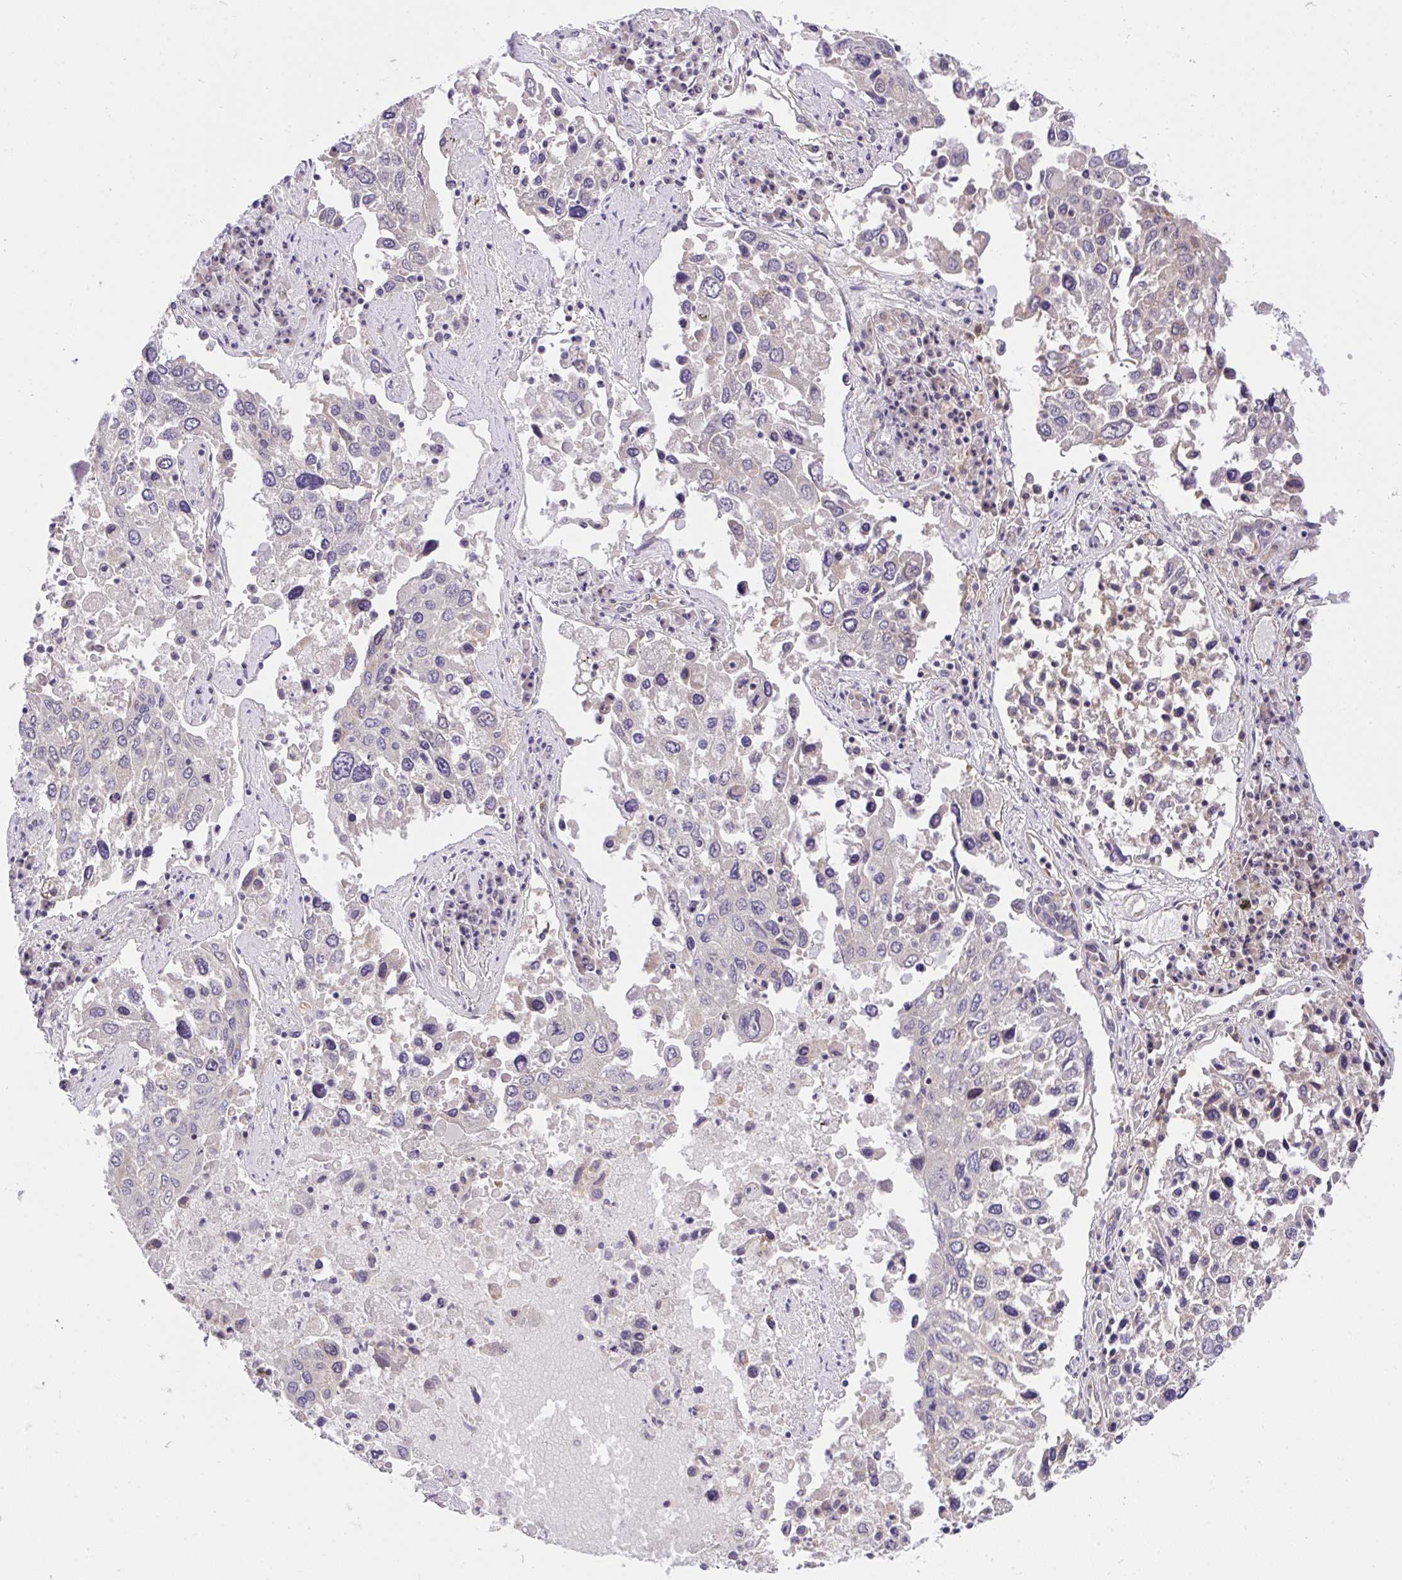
{"staining": {"intensity": "weak", "quantity": "<25%", "location": "cytoplasmic/membranous"}, "tissue": "lung cancer", "cell_type": "Tumor cells", "image_type": "cancer", "snomed": [{"axis": "morphology", "description": "Squamous cell carcinoma, NOS"}, {"axis": "topography", "description": "Lung"}], "caption": "Squamous cell carcinoma (lung) was stained to show a protein in brown. There is no significant staining in tumor cells. (Brightfield microscopy of DAB immunohistochemistry at high magnification).", "gene": "C19orf54", "patient": {"sex": "male", "age": 65}}